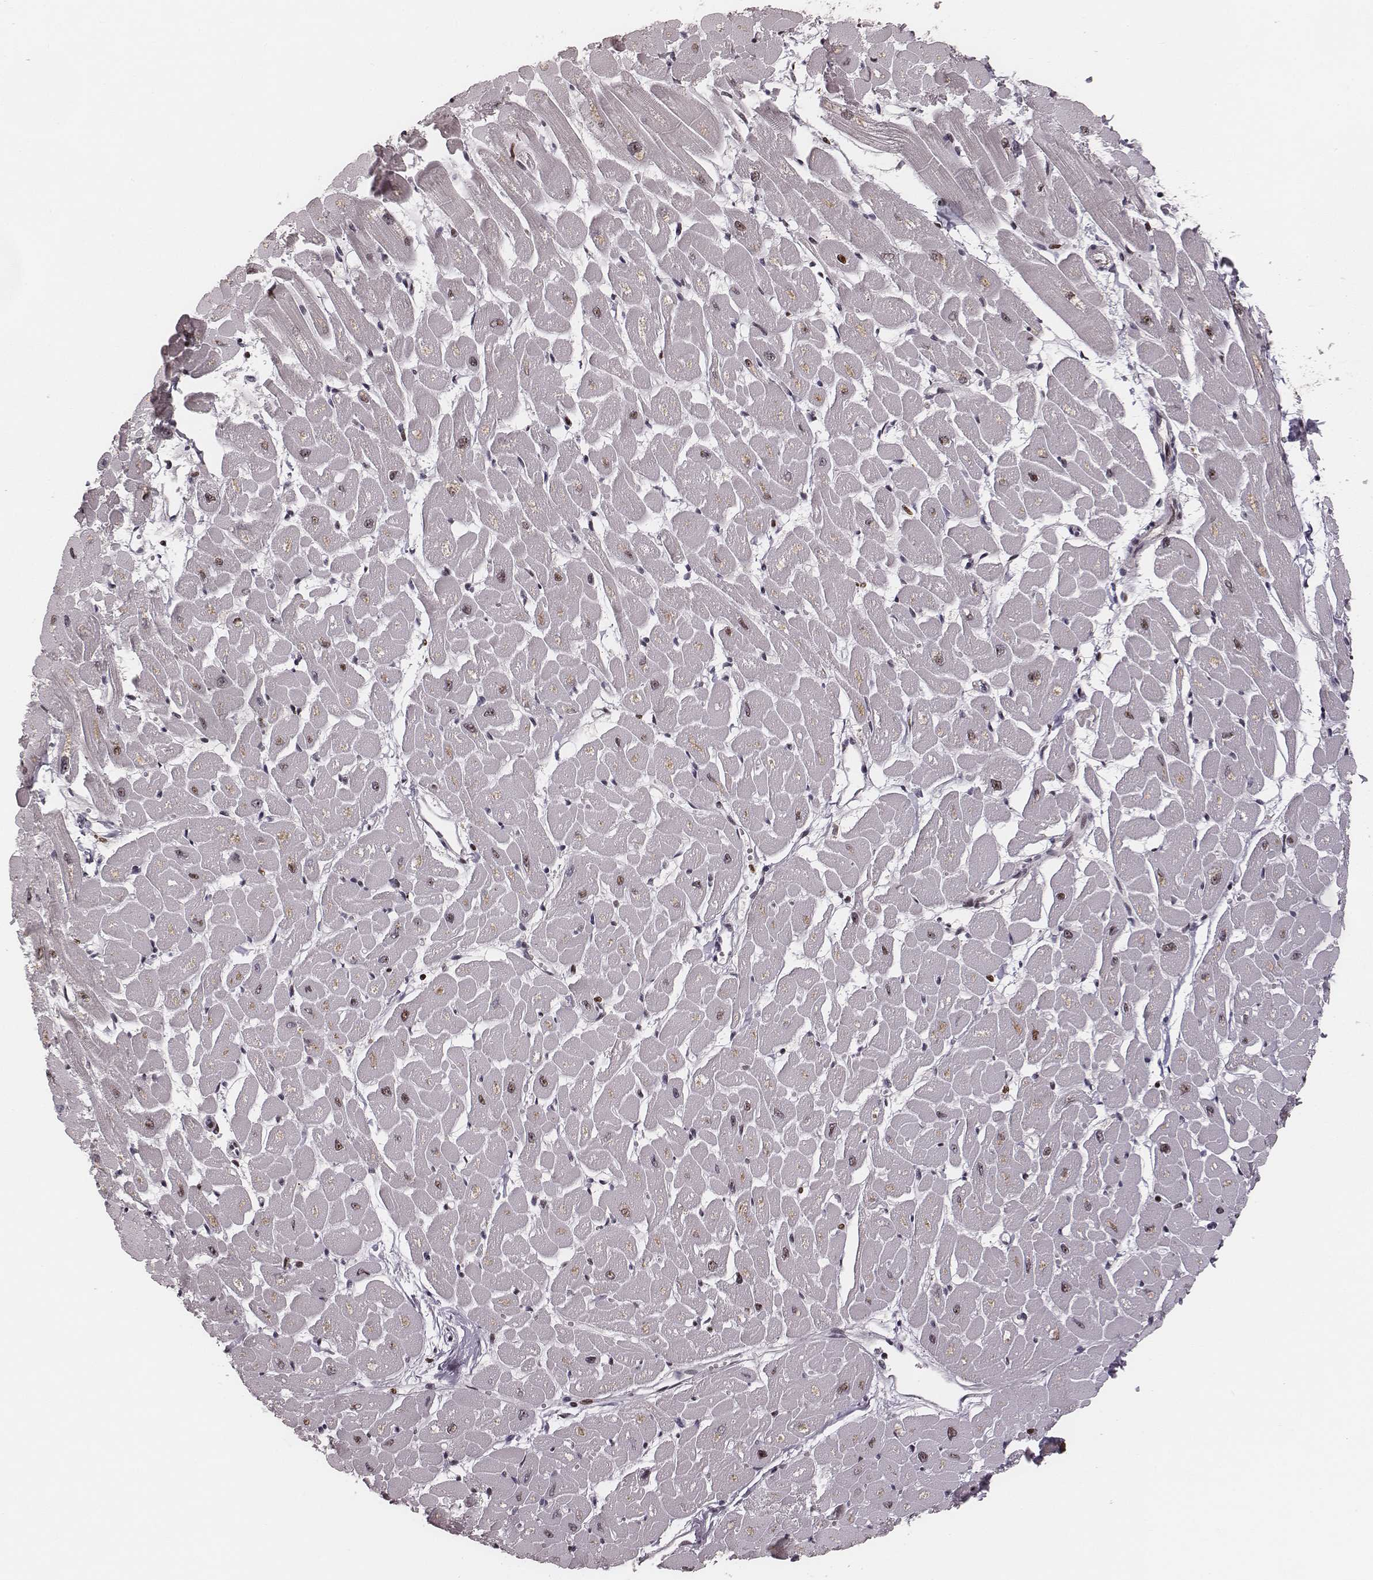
{"staining": {"intensity": "moderate", "quantity": "<25%", "location": "nuclear"}, "tissue": "heart muscle", "cell_type": "Cardiomyocytes", "image_type": "normal", "snomed": [{"axis": "morphology", "description": "Normal tissue, NOS"}, {"axis": "topography", "description": "Heart"}], "caption": "About <25% of cardiomyocytes in normal heart muscle demonstrate moderate nuclear protein positivity as visualized by brown immunohistochemical staining.", "gene": "VRK3", "patient": {"sex": "male", "age": 57}}